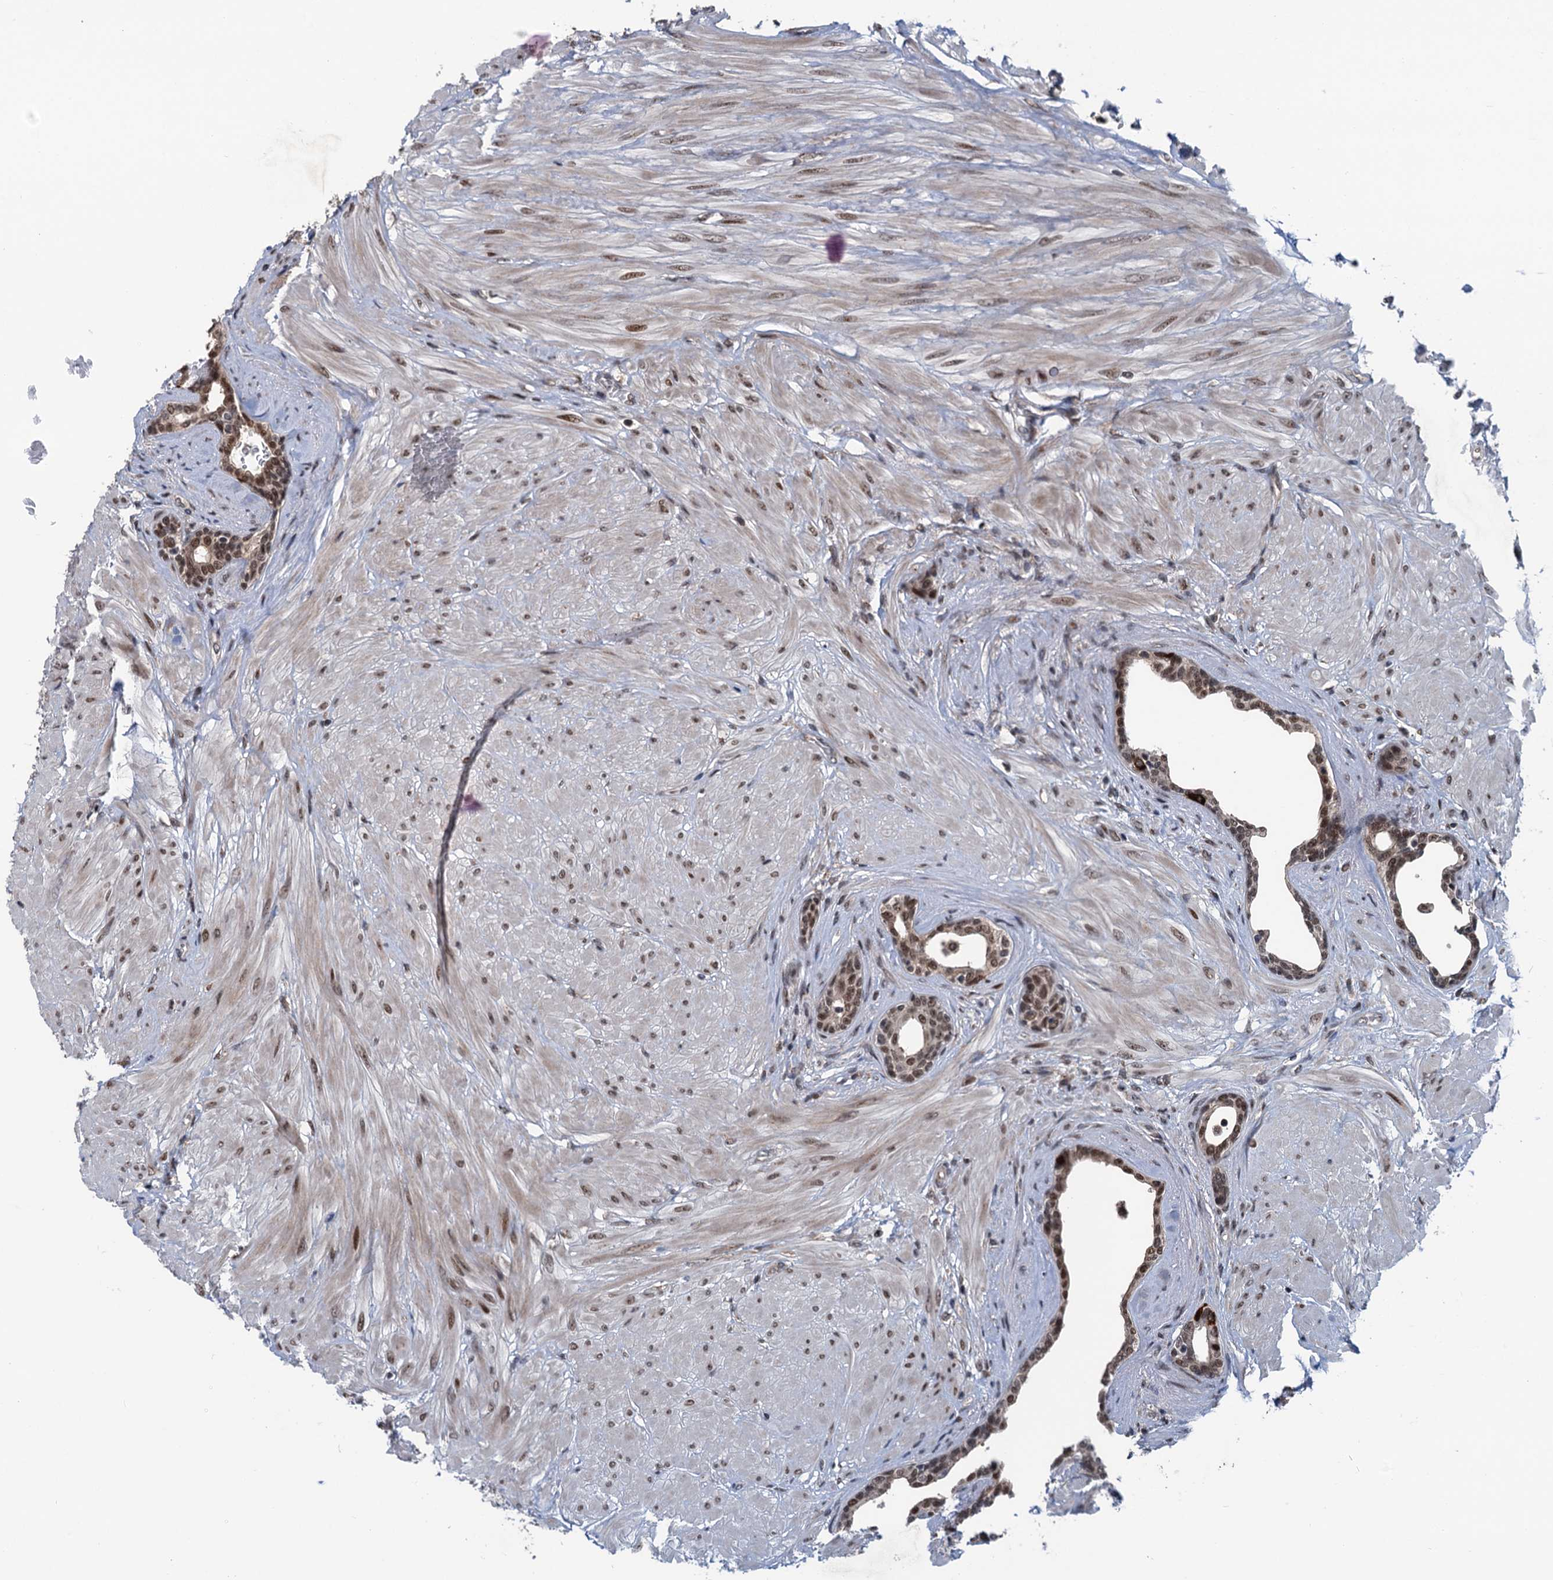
{"staining": {"intensity": "moderate", "quantity": "<25%", "location": "nuclear"}, "tissue": "prostate", "cell_type": "Glandular cells", "image_type": "normal", "snomed": [{"axis": "morphology", "description": "Normal tissue, NOS"}, {"axis": "topography", "description": "Prostate"}], "caption": "IHC photomicrograph of unremarkable human prostate stained for a protein (brown), which exhibits low levels of moderate nuclear expression in about <25% of glandular cells.", "gene": "RASSF4", "patient": {"sex": "male", "age": 48}}